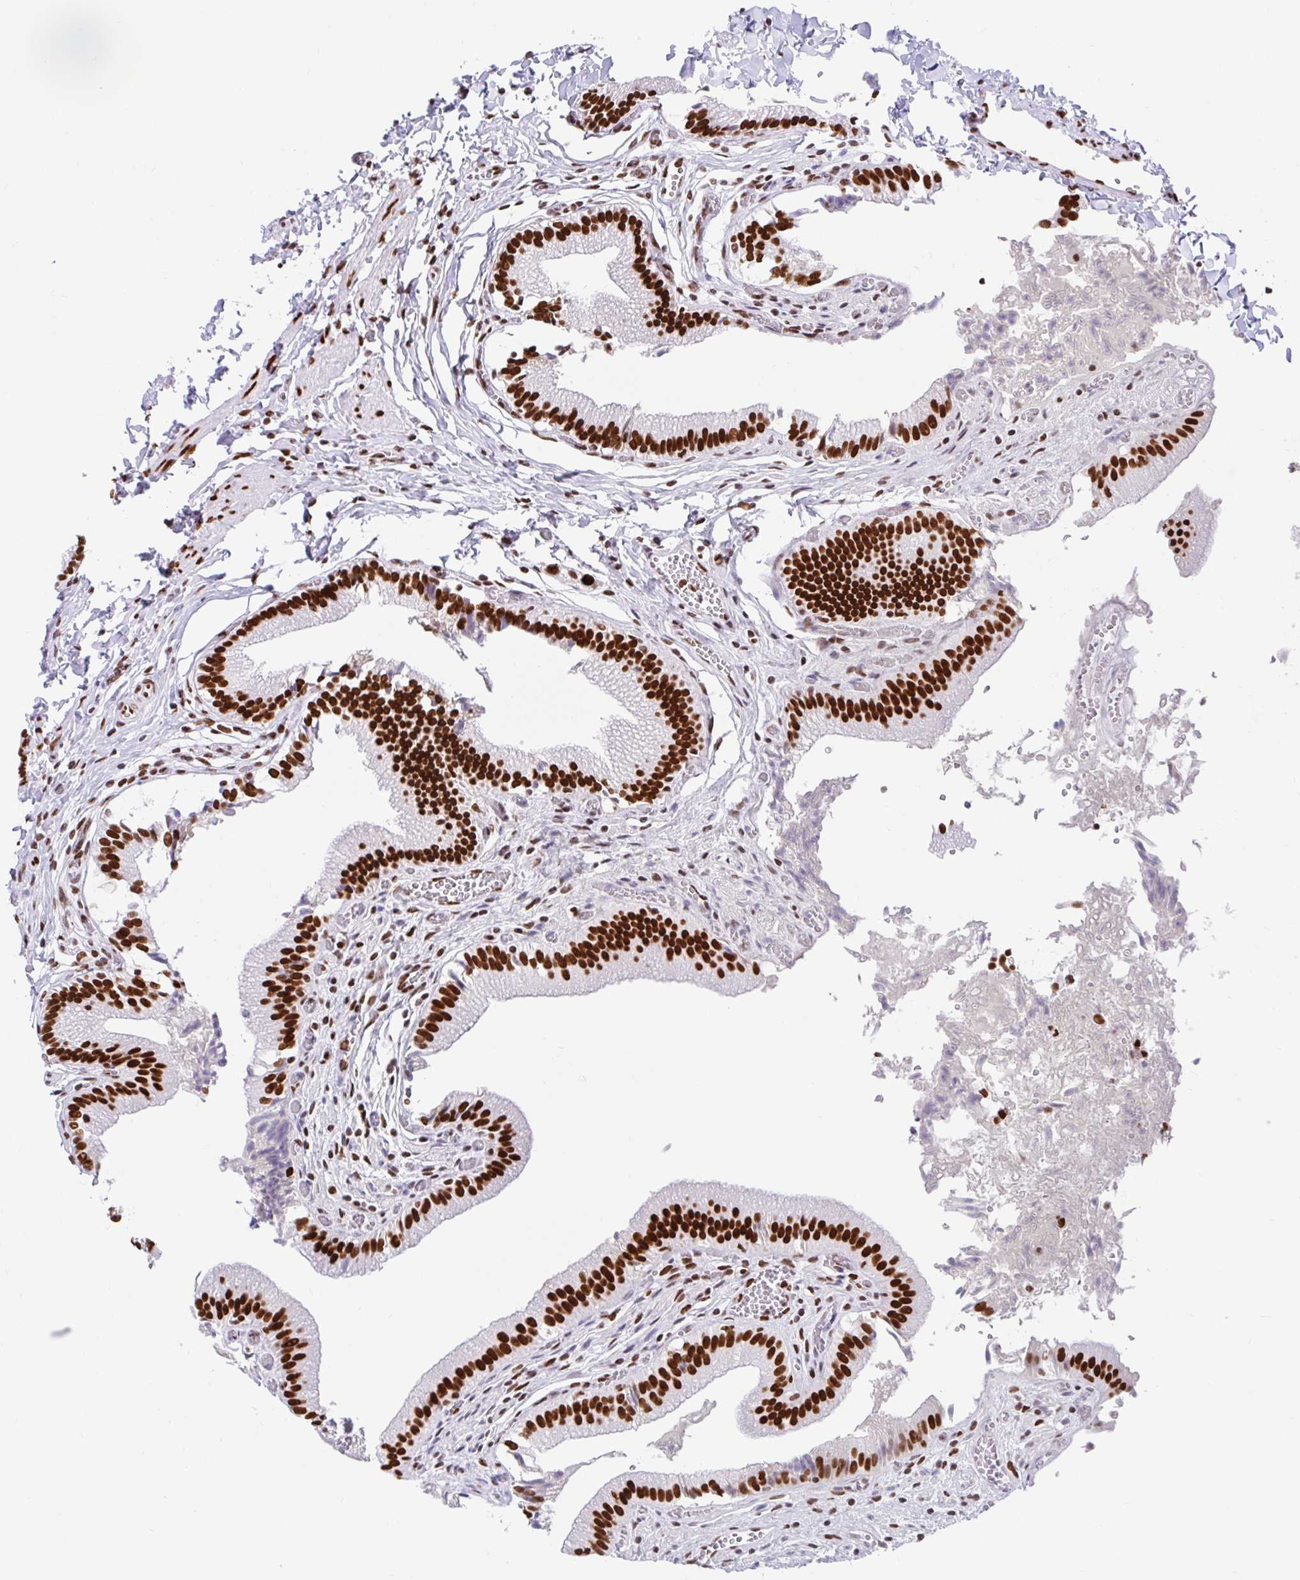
{"staining": {"intensity": "strong", "quantity": ">75%", "location": "nuclear"}, "tissue": "gallbladder", "cell_type": "Glandular cells", "image_type": "normal", "snomed": [{"axis": "morphology", "description": "Normal tissue, NOS"}, {"axis": "topography", "description": "Gallbladder"}, {"axis": "topography", "description": "Peripheral nerve tissue"}], "caption": "Immunohistochemical staining of unremarkable gallbladder shows strong nuclear protein positivity in about >75% of glandular cells.", "gene": "KHDRBS1", "patient": {"sex": "male", "age": 17}}